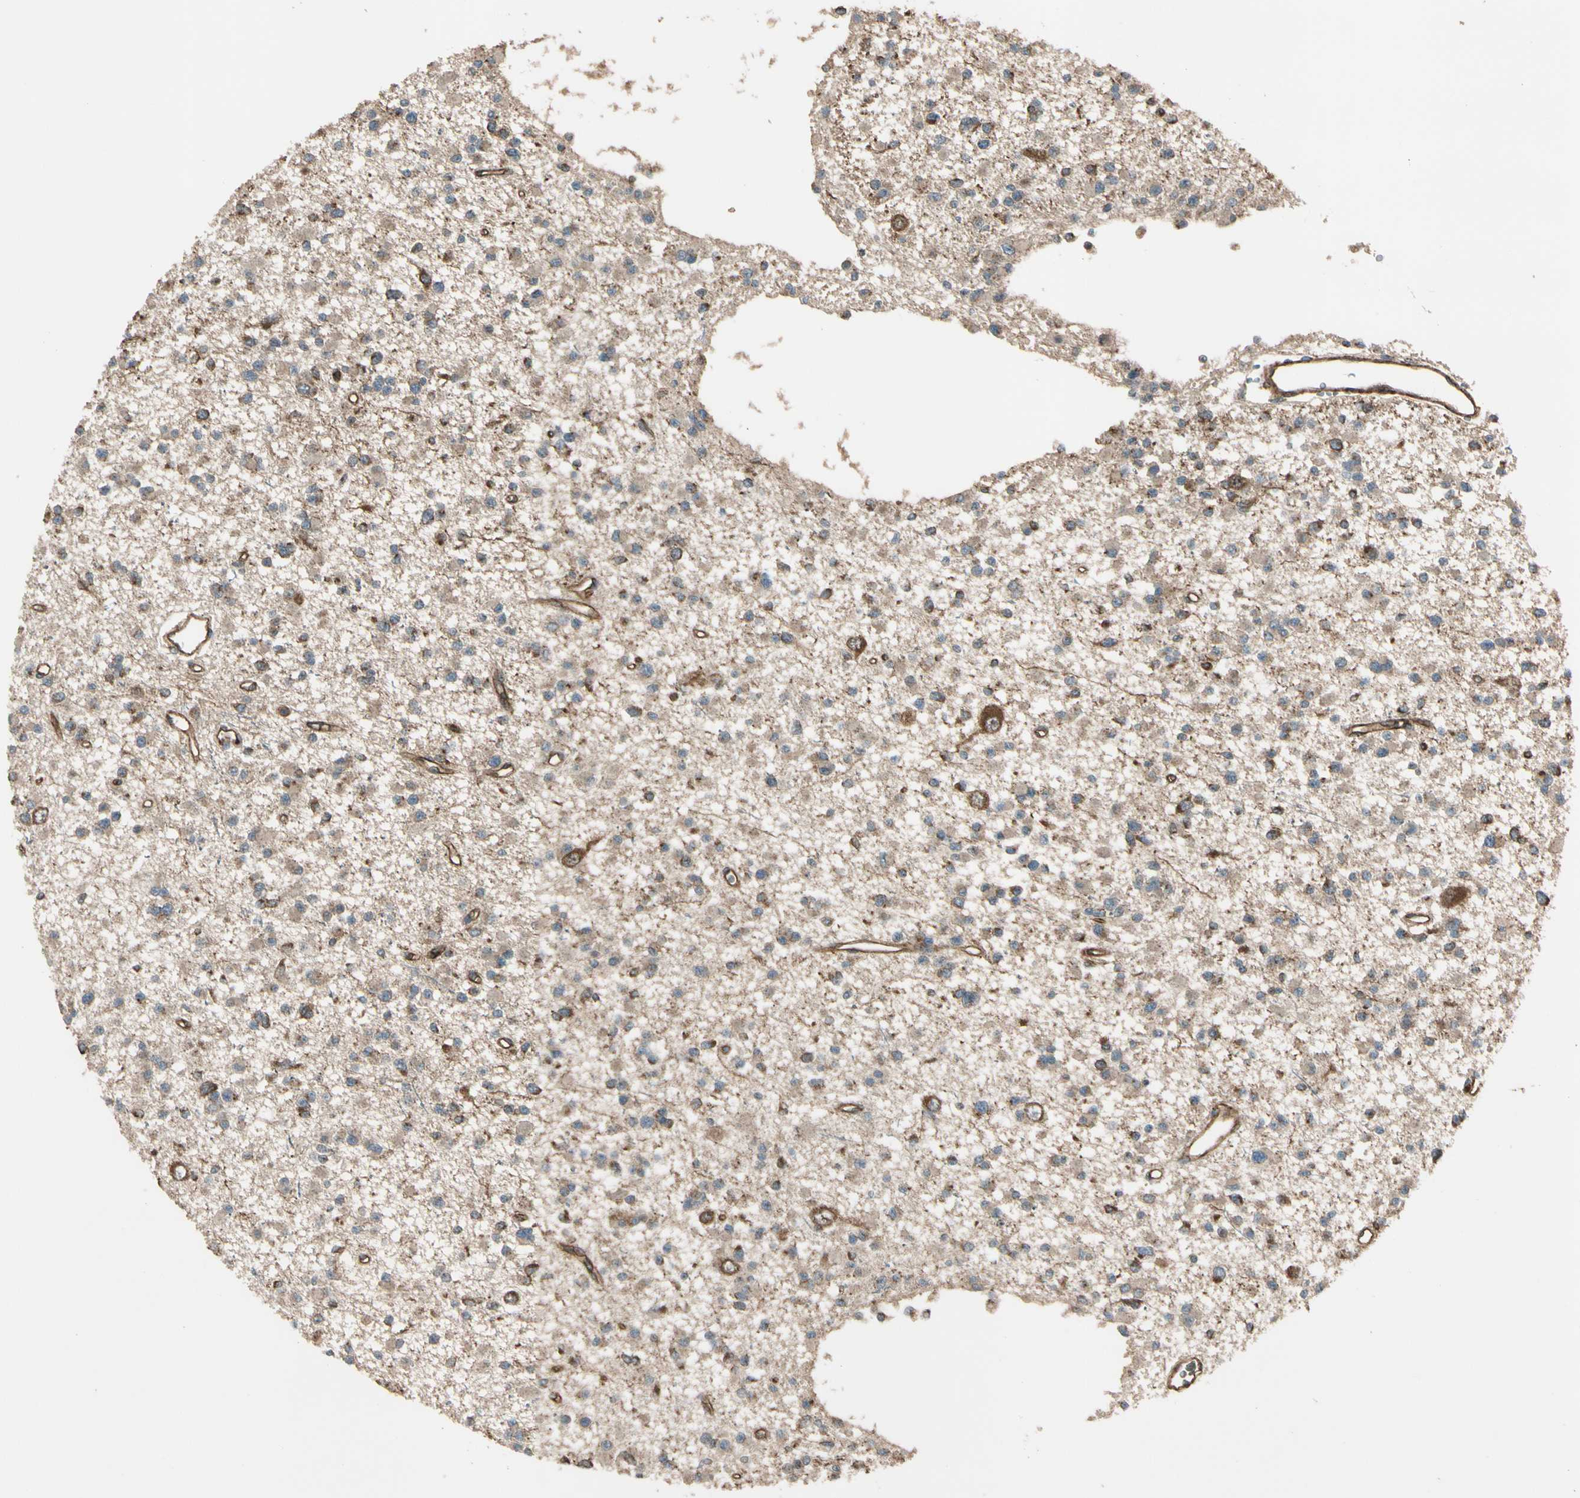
{"staining": {"intensity": "weak", "quantity": ">75%", "location": "cytoplasmic/membranous"}, "tissue": "glioma", "cell_type": "Tumor cells", "image_type": "cancer", "snomed": [{"axis": "morphology", "description": "Glioma, malignant, Low grade"}, {"axis": "topography", "description": "Brain"}], "caption": "Immunohistochemistry (IHC) (DAB) staining of malignant glioma (low-grade) displays weak cytoplasmic/membranous protein staining in about >75% of tumor cells. Using DAB (3,3'-diaminobenzidine) (brown) and hematoxylin (blue) stains, captured at high magnification using brightfield microscopy.", "gene": "GCK", "patient": {"sex": "female", "age": 22}}